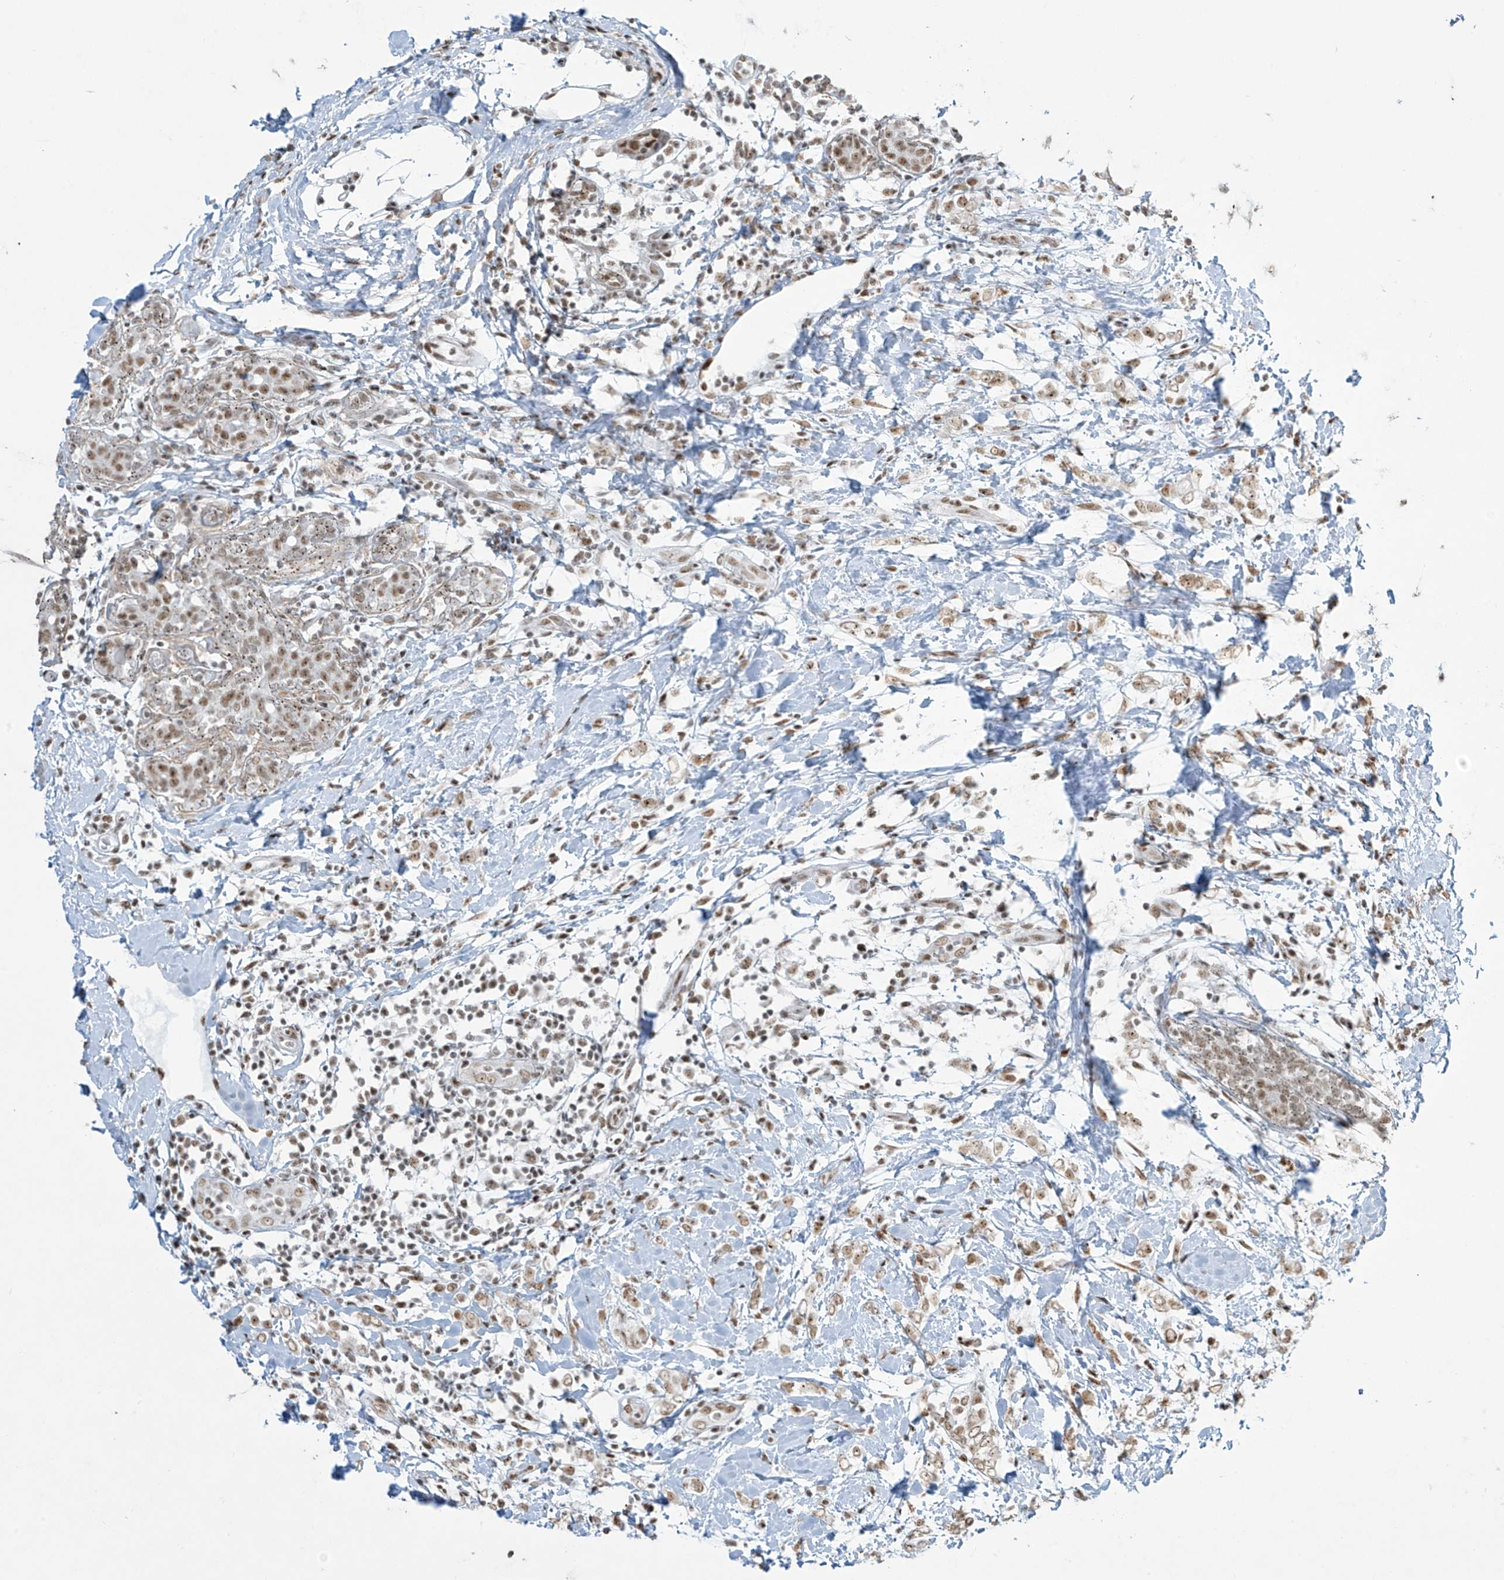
{"staining": {"intensity": "weak", "quantity": ">75%", "location": "nuclear"}, "tissue": "breast cancer", "cell_type": "Tumor cells", "image_type": "cancer", "snomed": [{"axis": "morphology", "description": "Normal tissue, NOS"}, {"axis": "morphology", "description": "Lobular carcinoma"}, {"axis": "topography", "description": "Breast"}], "caption": "Protein analysis of breast cancer tissue demonstrates weak nuclear expression in approximately >75% of tumor cells.", "gene": "MS4A6A", "patient": {"sex": "female", "age": 47}}